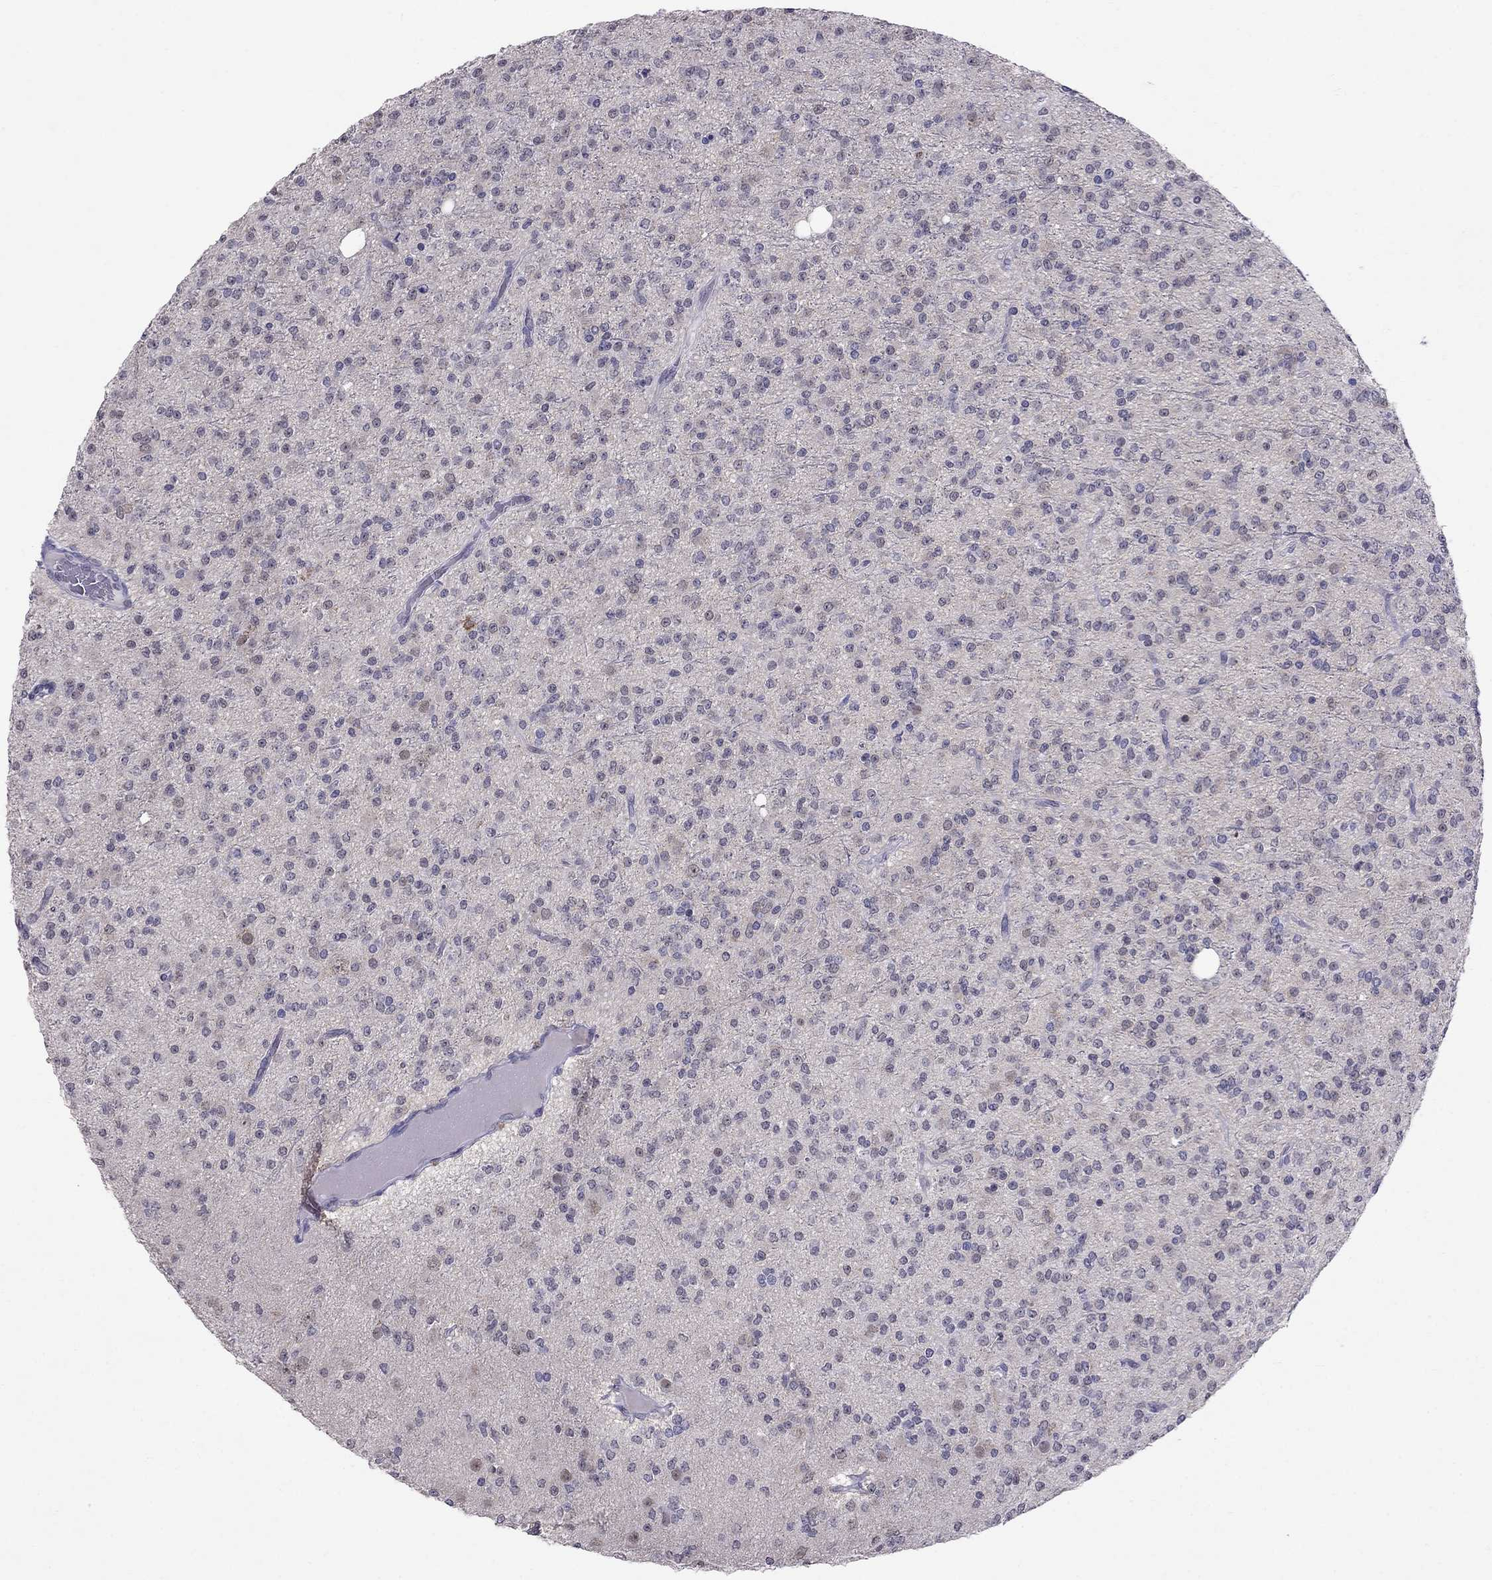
{"staining": {"intensity": "negative", "quantity": "none", "location": "none"}, "tissue": "glioma", "cell_type": "Tumor cells", "image_type": "cancer", "snomed": [{"axis": "morphology", "description": "Glioma, malignant, Low grade"}, {"axis": "topography", "description": "Brain"}], "caption": "Tumor cells are negative for protein expression in human low-grade glioma (malignant). (Stains: DAB immunohistochemistry with hematoxylin counter stain, Microscopy: brightfield microscopy at high magnification).", "gene": "MYO3B", "patient": {"sex": "male", "age": 27}}